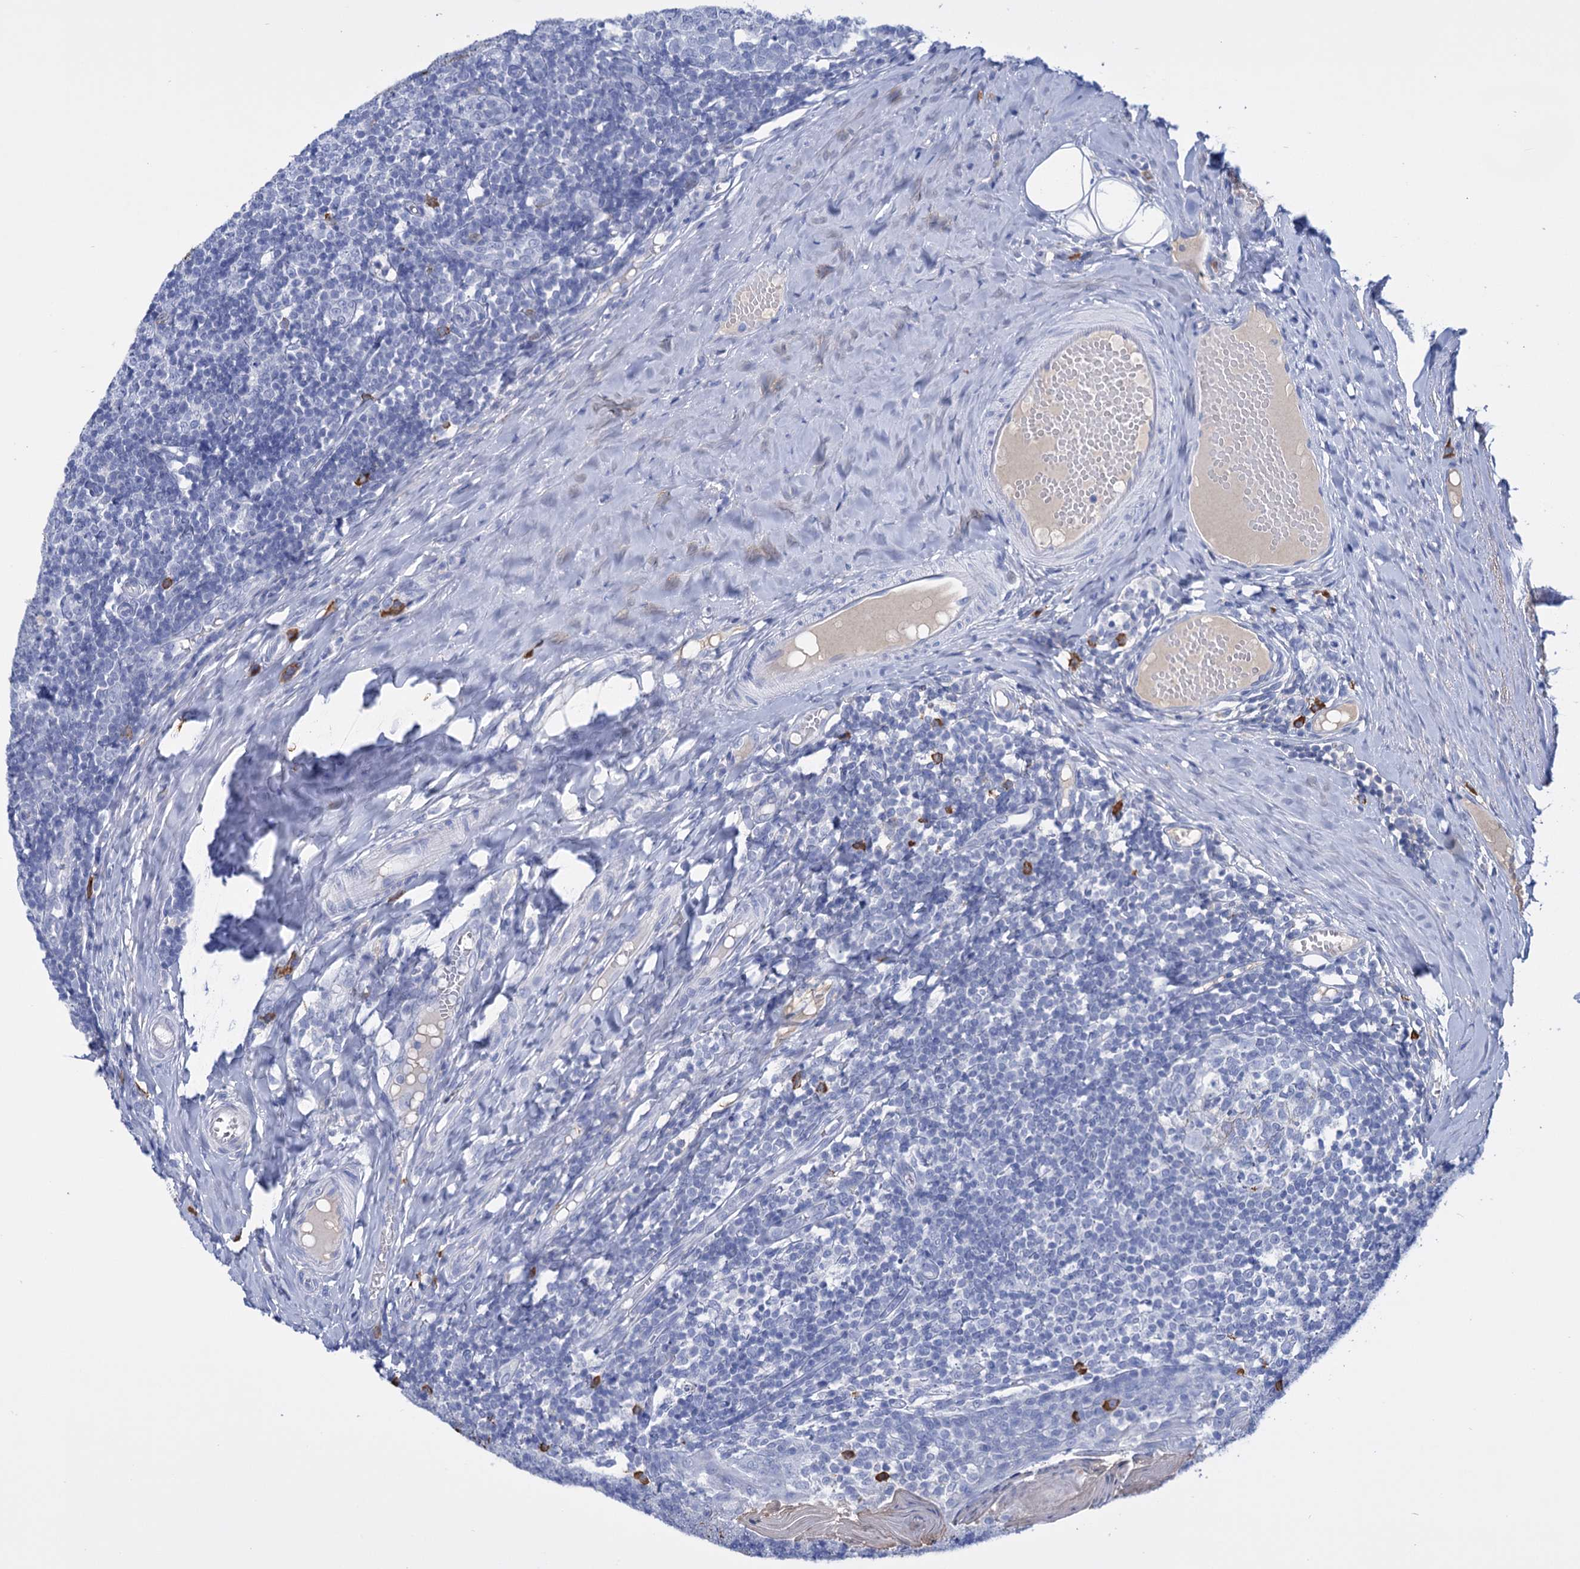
{"staining": {"intensity": "negative", "quantity": "none", "location": "none"}, "tissue": "tonsil", "cell_type": "Germinal center cells", "image_type": "normal", "snomed": [{"axis": "morphology", "description": "Normal tissue, NOS"}, {"axis": "topography", "description": "Tonsil"}], "caption": "Immunohistochemistry photomicrograph of normal tonsil: human tonsil stained with DAB demonstrates no significant protein positivity in germinal center cells. The staining was performed using DAB (3,3'-diaminobenzidine) to visualize the protein expression in brown, while the nuclei were stained in blue with hematoxylin (Magnification: 20x).", "gene": "FBXW12", "patient": {"sex": "female", "age": 19}}